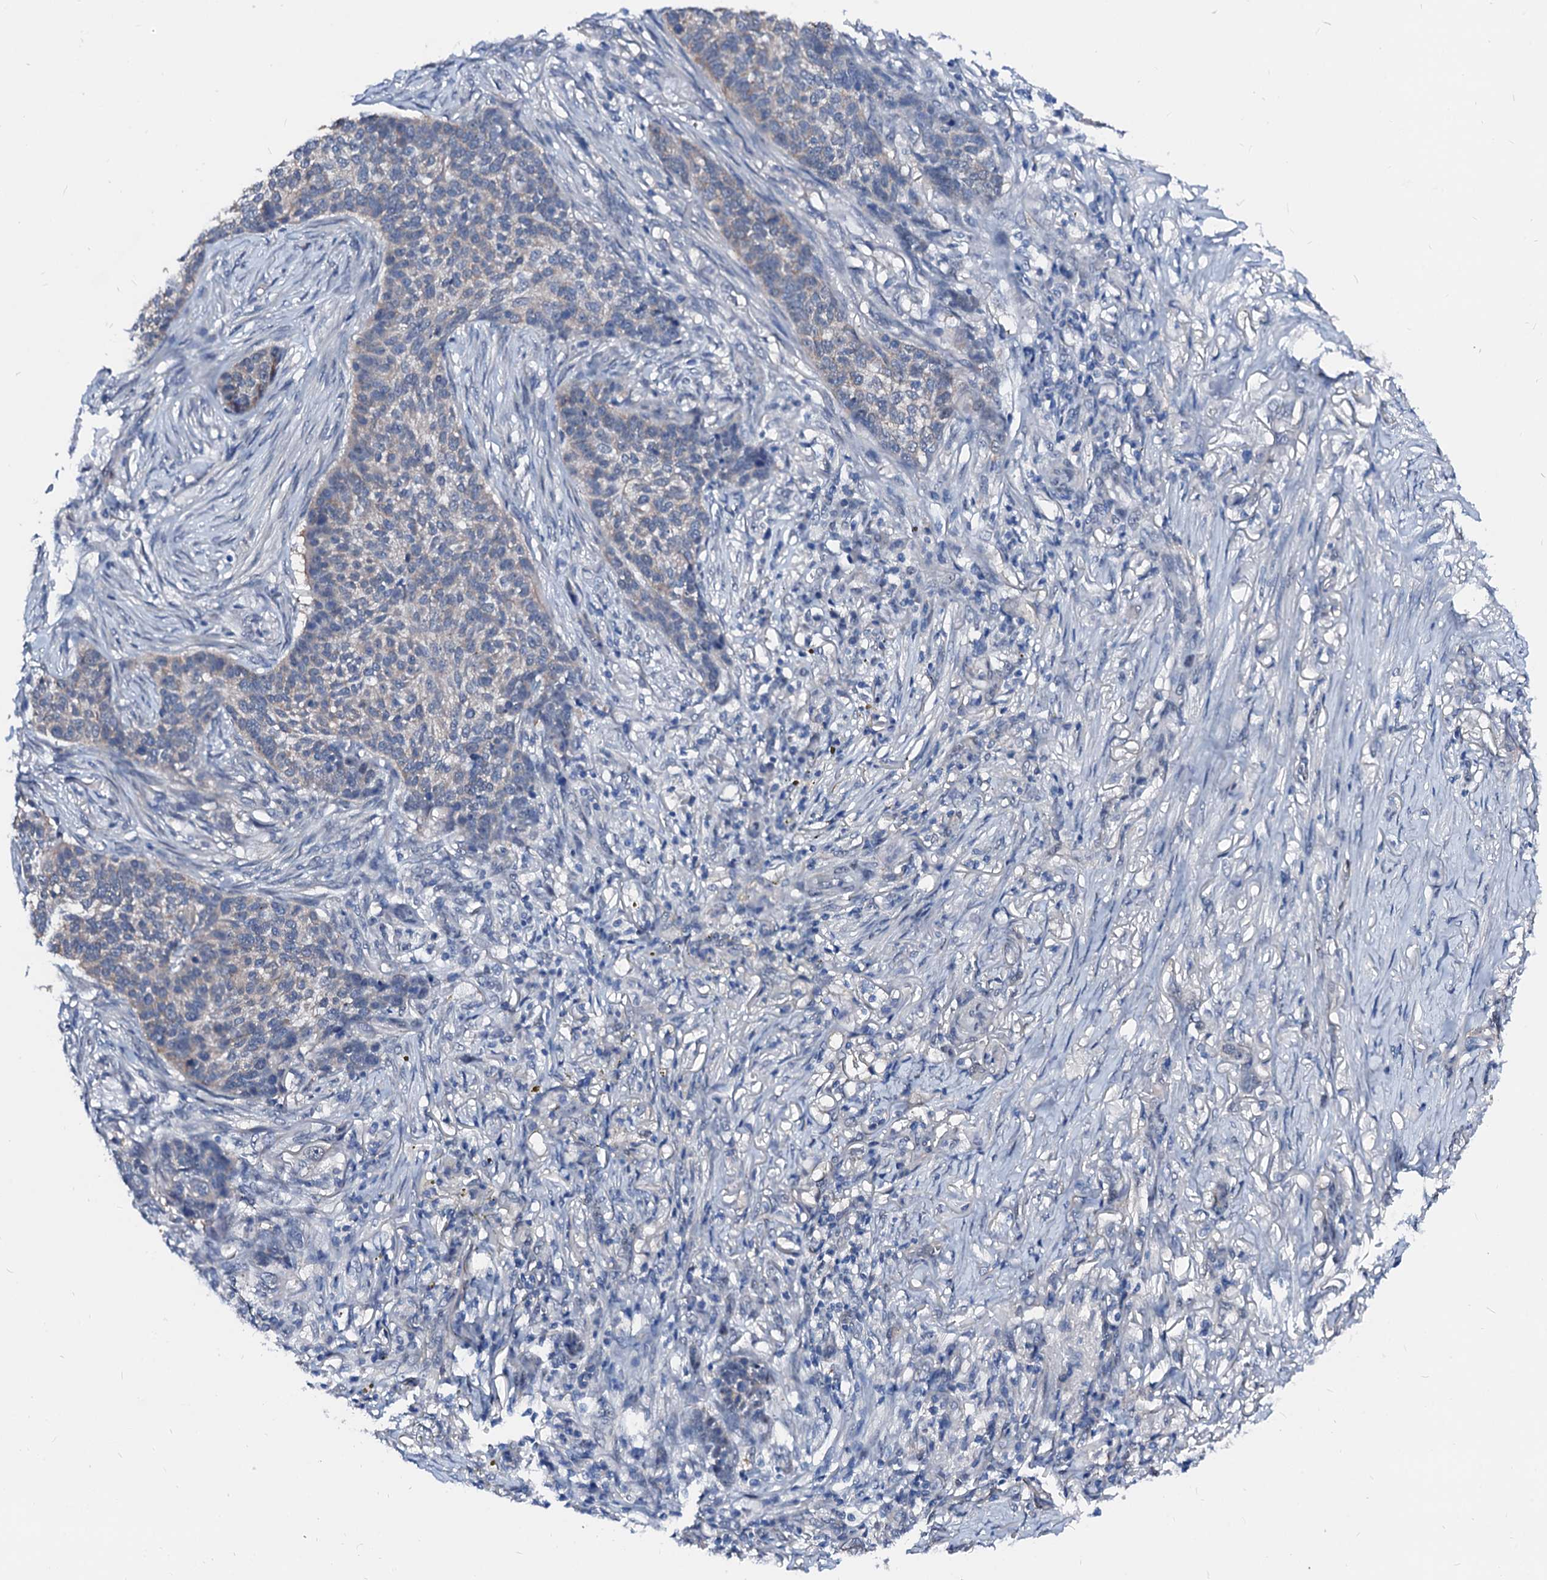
{"staining": {"intensity": "weak", "quantity": "<25%", "location": "cytoplasmic/membranous"}, "tissue": "skin cancer", "cell_type": "Tumor cells", "image_type": "cancer", "snomed": [{"axis": "morphology", "description": "Basal cell carcinoma"}, {"axis": "topography", "description": "Skin"}], "caption": "The histopathology image displays no significant positivity in tumor cells of skin cancer.", "gene": "CSN2", "patient": {"sex": "male", "age": 85}}